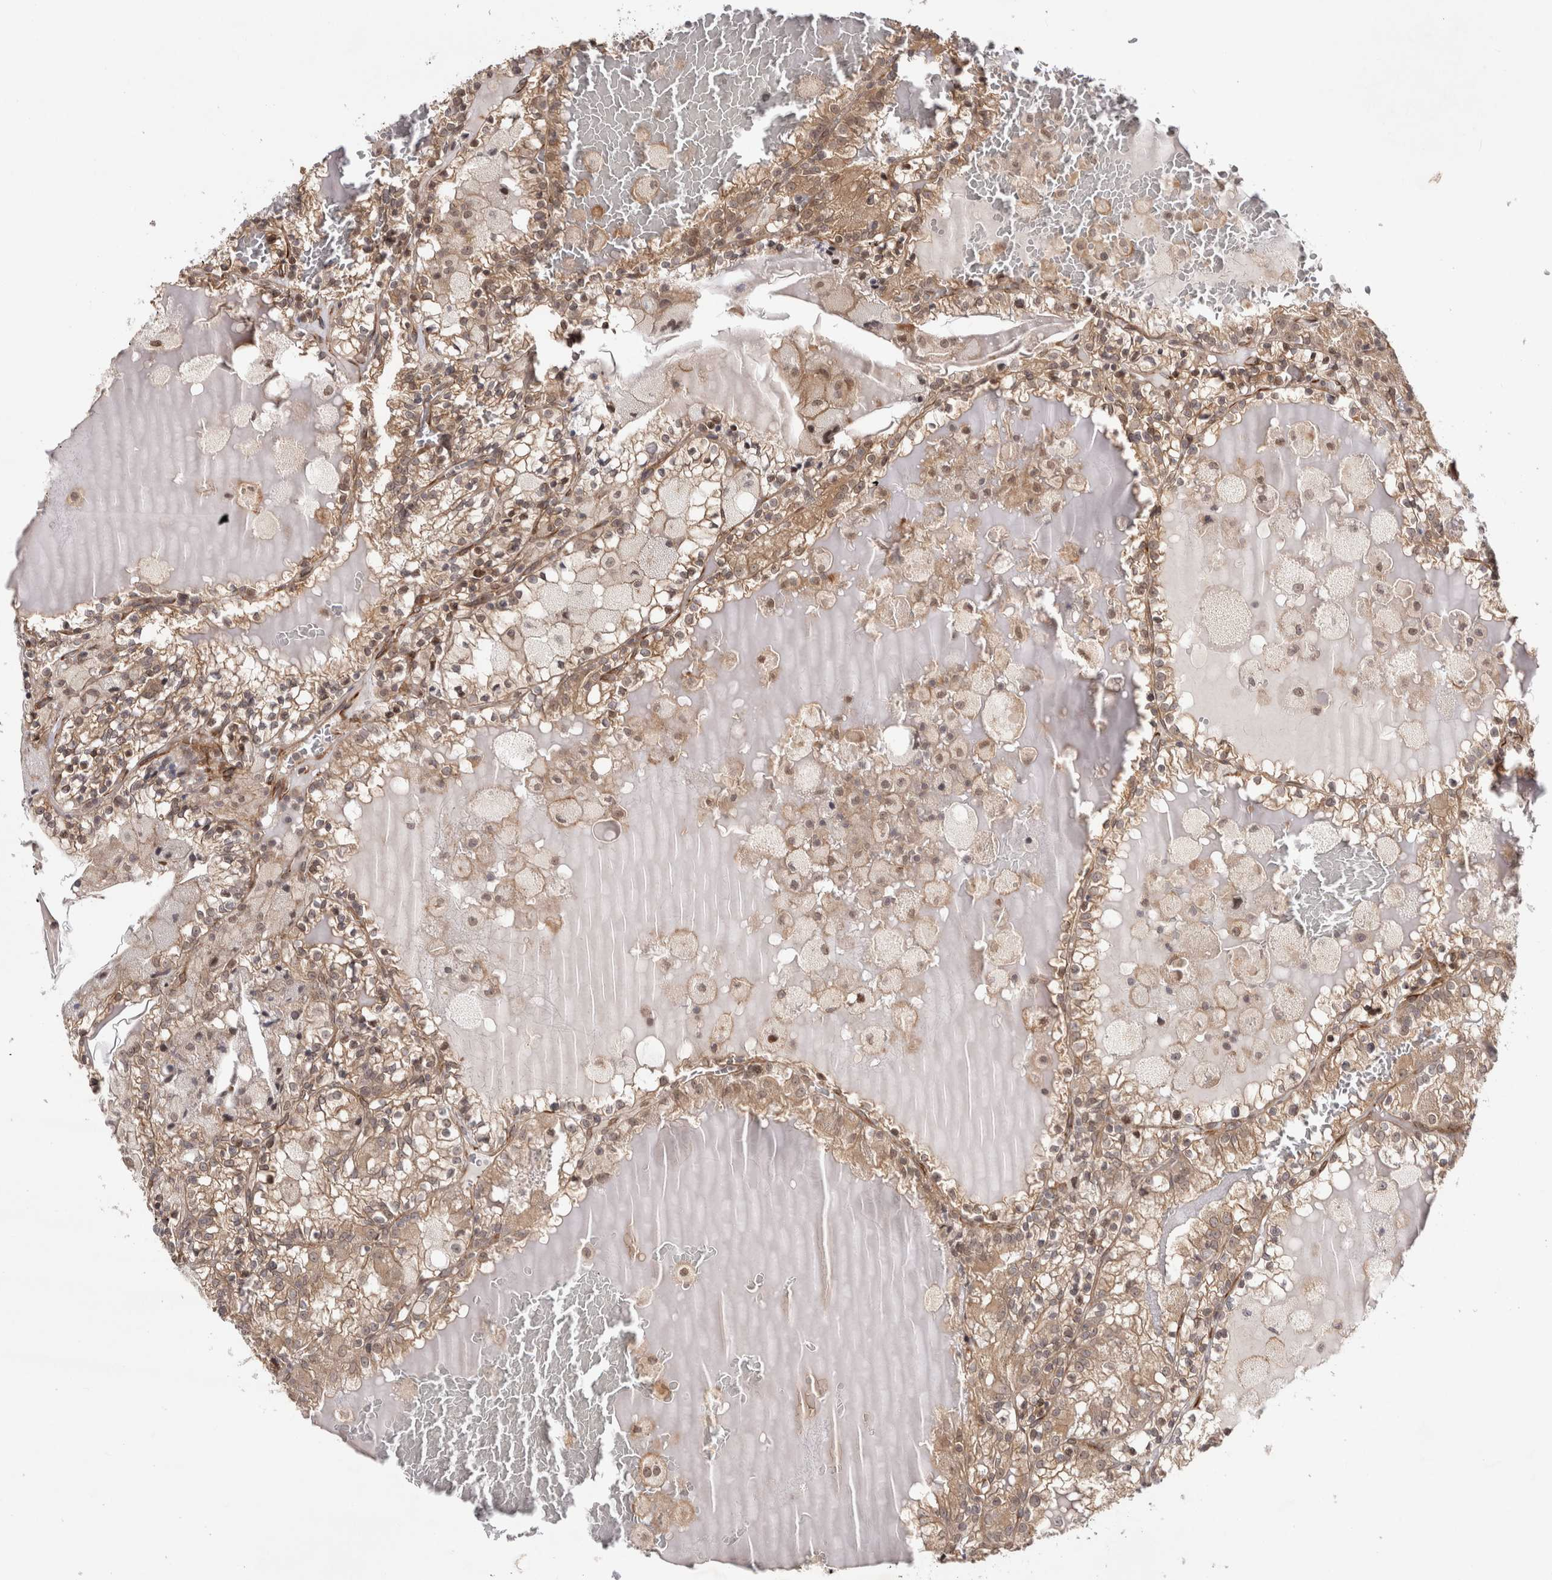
{"staining": {"intensity": "moderate", "quantity": ">75%", "location": "cytoplasmic/membranous,nuclear"}, "tissue": "renal cancer", "cell_type": "Tumor cells", "image_type": "cancer", "snomed": [{"axis": "morphology", "description": "Adenocarcinoma, NOS"}, {"axis": "topography", "description": "Kidney"}], "caption": "Protein expression analysis of renal adenocarcinoma reveals moderate cytoplasmic/membranous and nuclear staining in approximately >75% of tumor cells.", "gene": "ZNF318", "patient": {"sex": "female", "age": 56}}